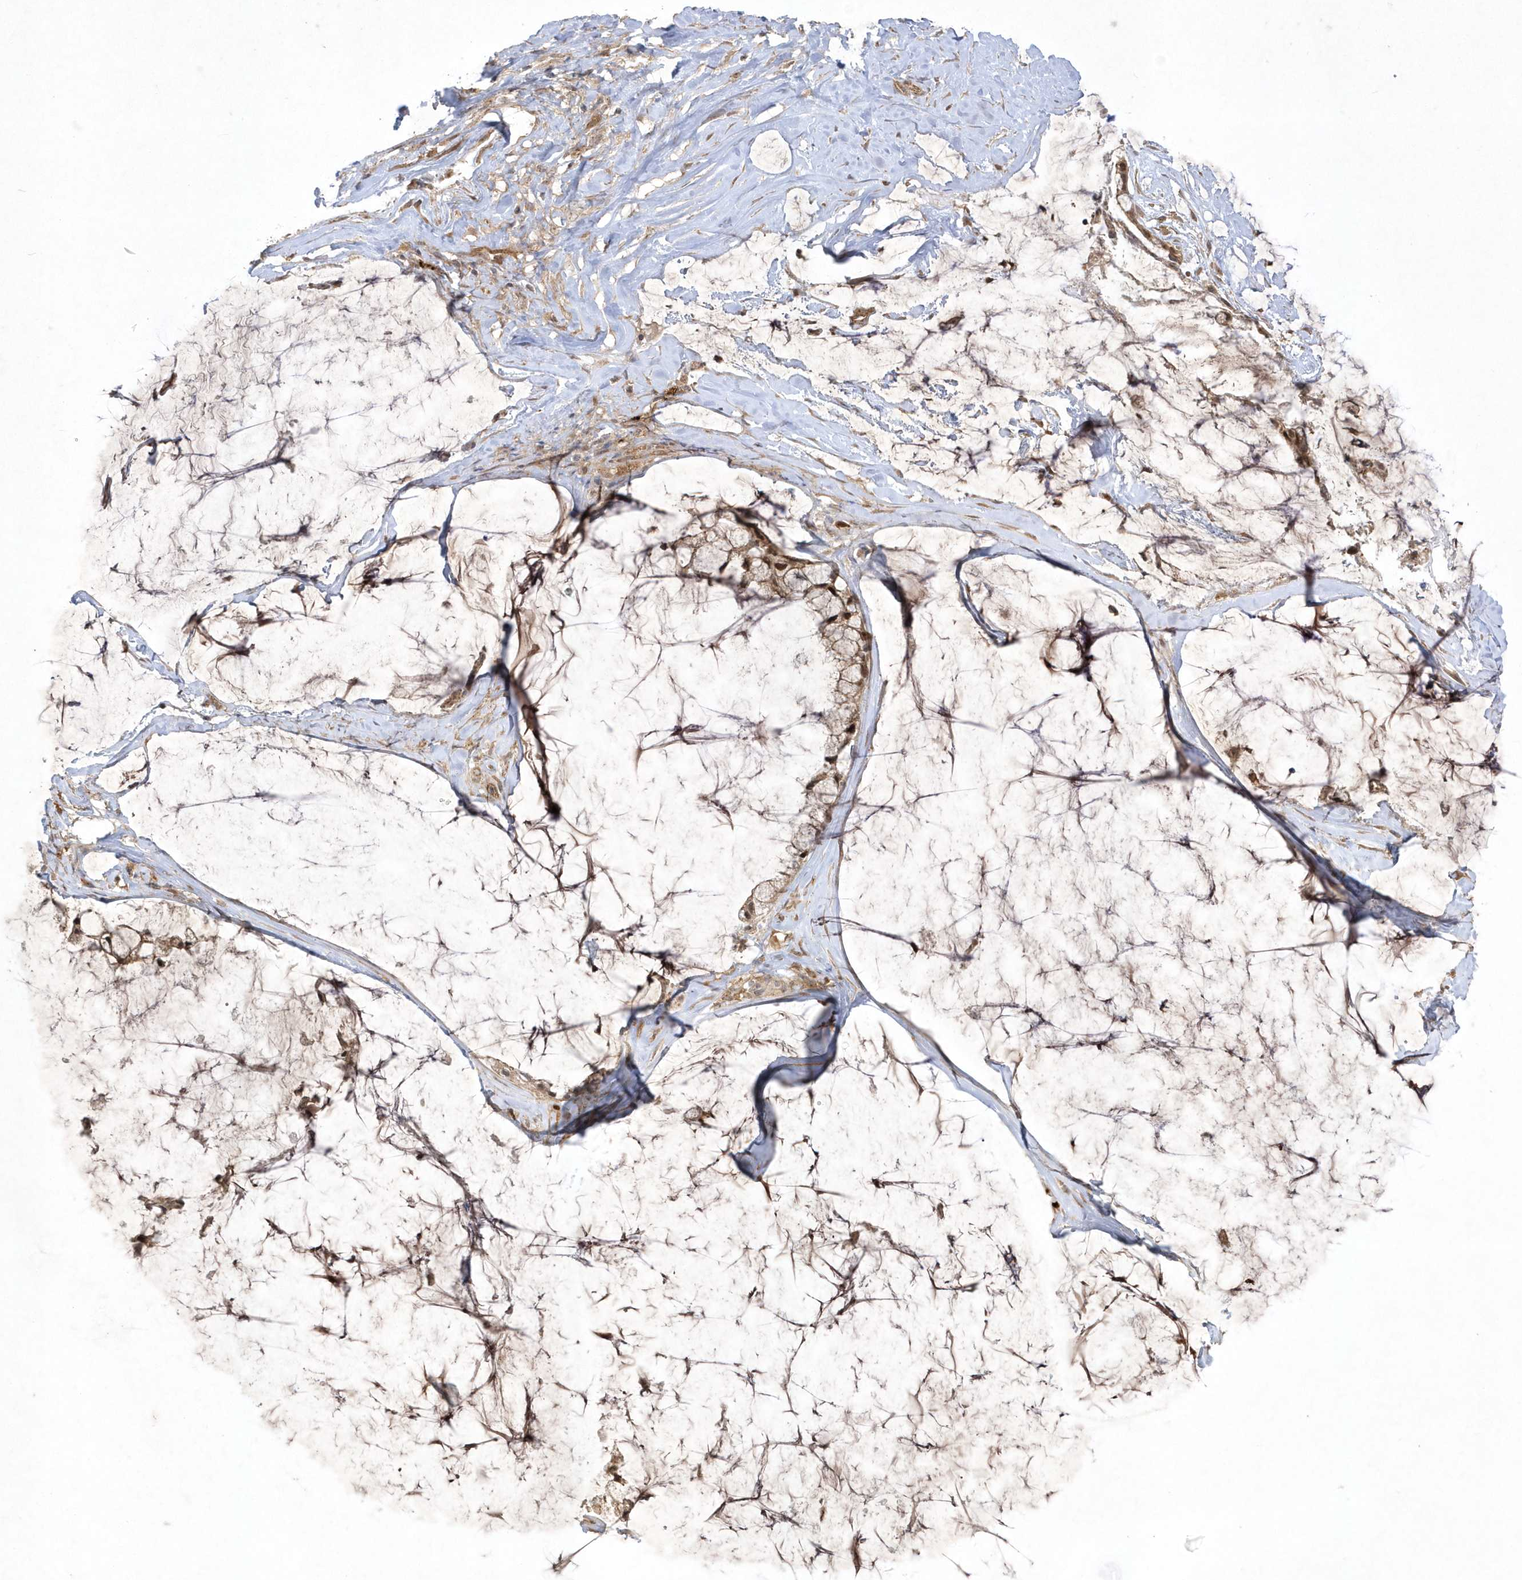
{"staining": {"intensity": "moderate", "quantity": ">75%", "location": "cytoplasmic/membranous,nuclear"}, "tissue": "ovarian cancer", "cell_type": "Tumor cells", "image_type": "cancer", "snomed": [{"axis": "morphology", "description": "Cystadenocarcinoma, mucinous, NOS"}, {"axis": "topography", "description": "Ovary"}], "caption": "A histopathology image of human ovarian cancer (mucinous cystadenocarcinoma) stained for a protein reveals moderate cytoplasmic/membranous and nuclear brown staining in tumor cells. (DAB IHC, brown staining for protein, blue staining for nuclei).", "gene": "NAF1", "patient": {"sex": "female", "age": 39}}